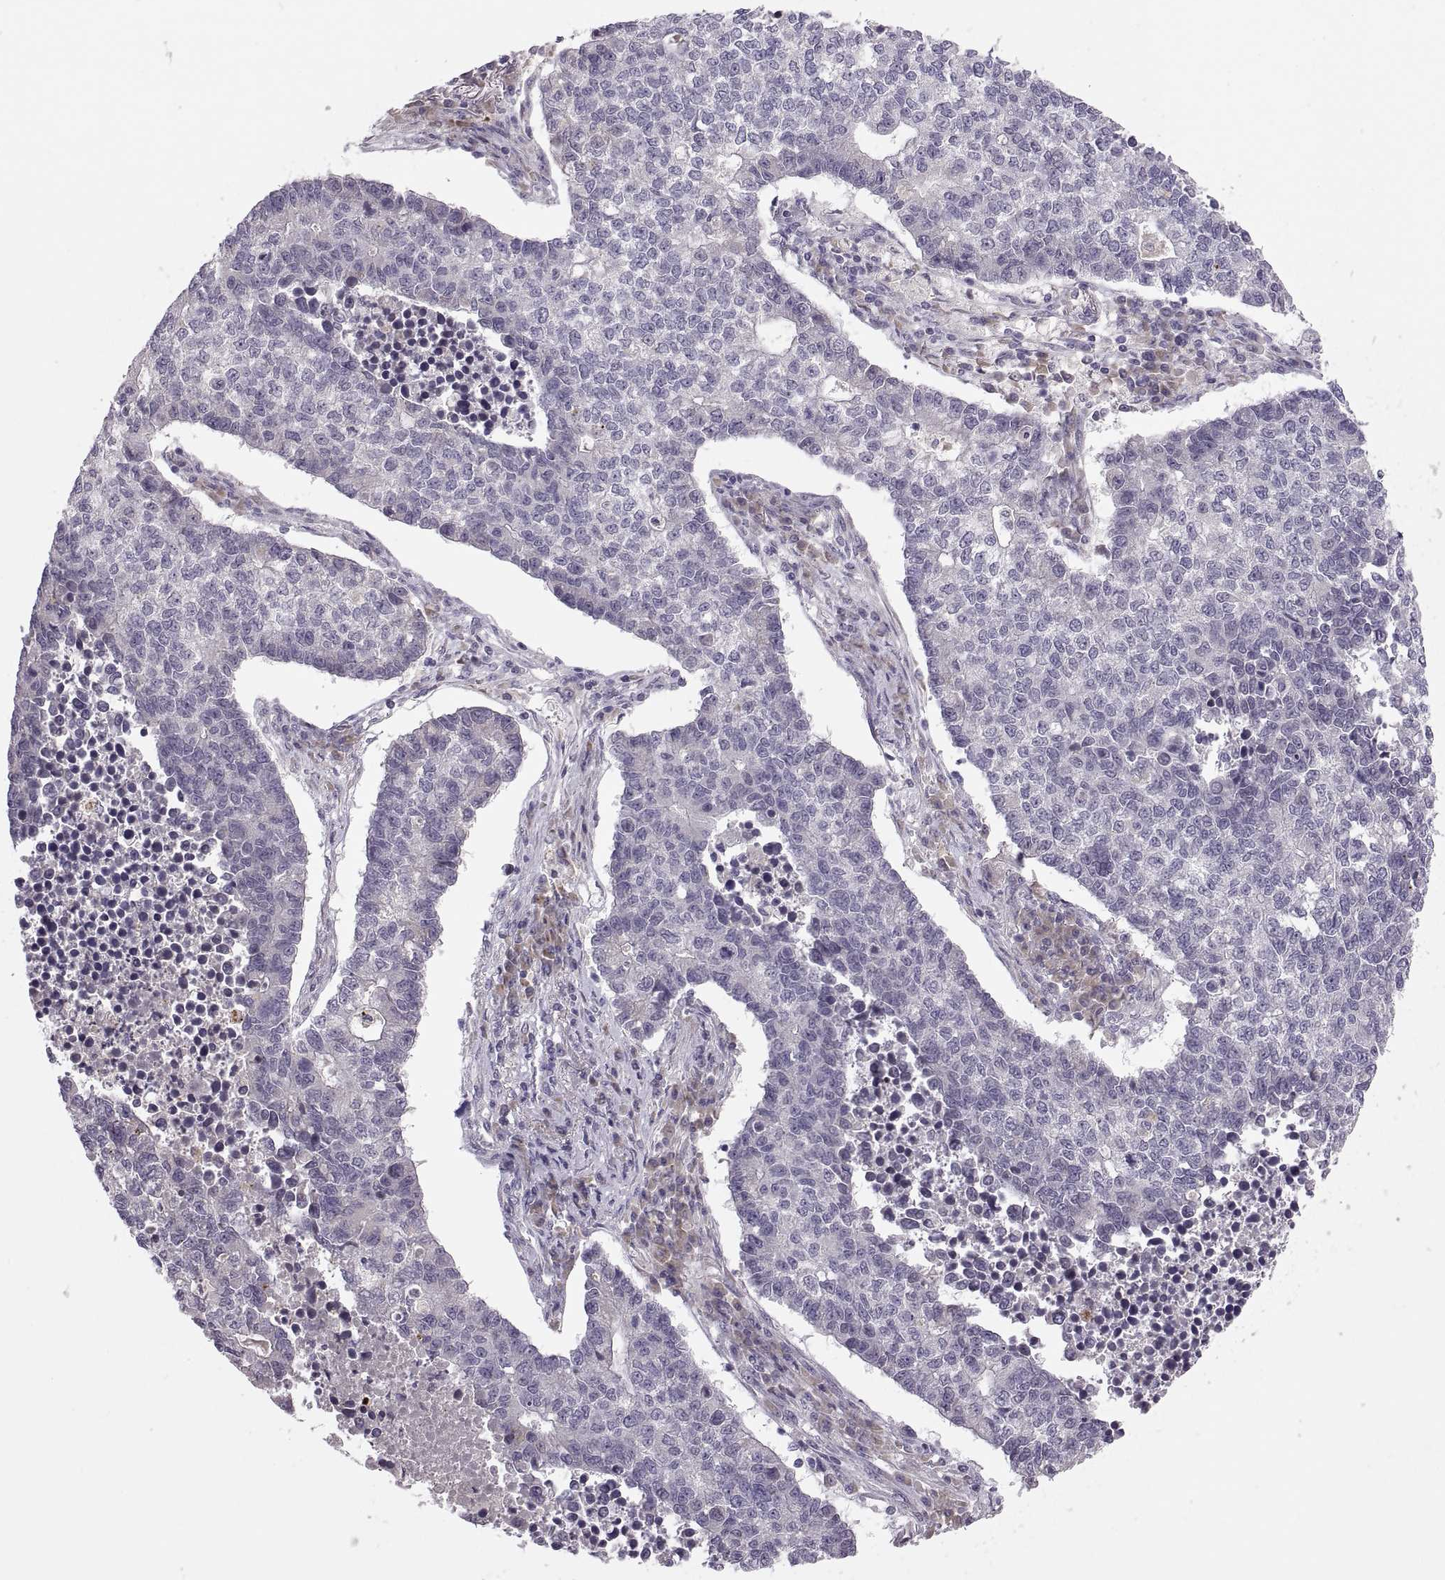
{"staining": {"intensity": "negative", "quantity": "none", "location": "none"}, "tissue": "lung cancer", "cell_type": "Tumor cells", "image_type": "cancer", "snomed": [{"axis": "morphology", "description": "Adenocarcinoma, NOS"}, {"axis": "topography", "description": "Lung"}], "caption": "DAB (3,3'-diaminobenzidine) immunohistochemical staining of human lung adenocarcinoma shows no significant expression in tumor cells.", "gene": "ADH6", "patient": {"sex": "male", "age": 57}}